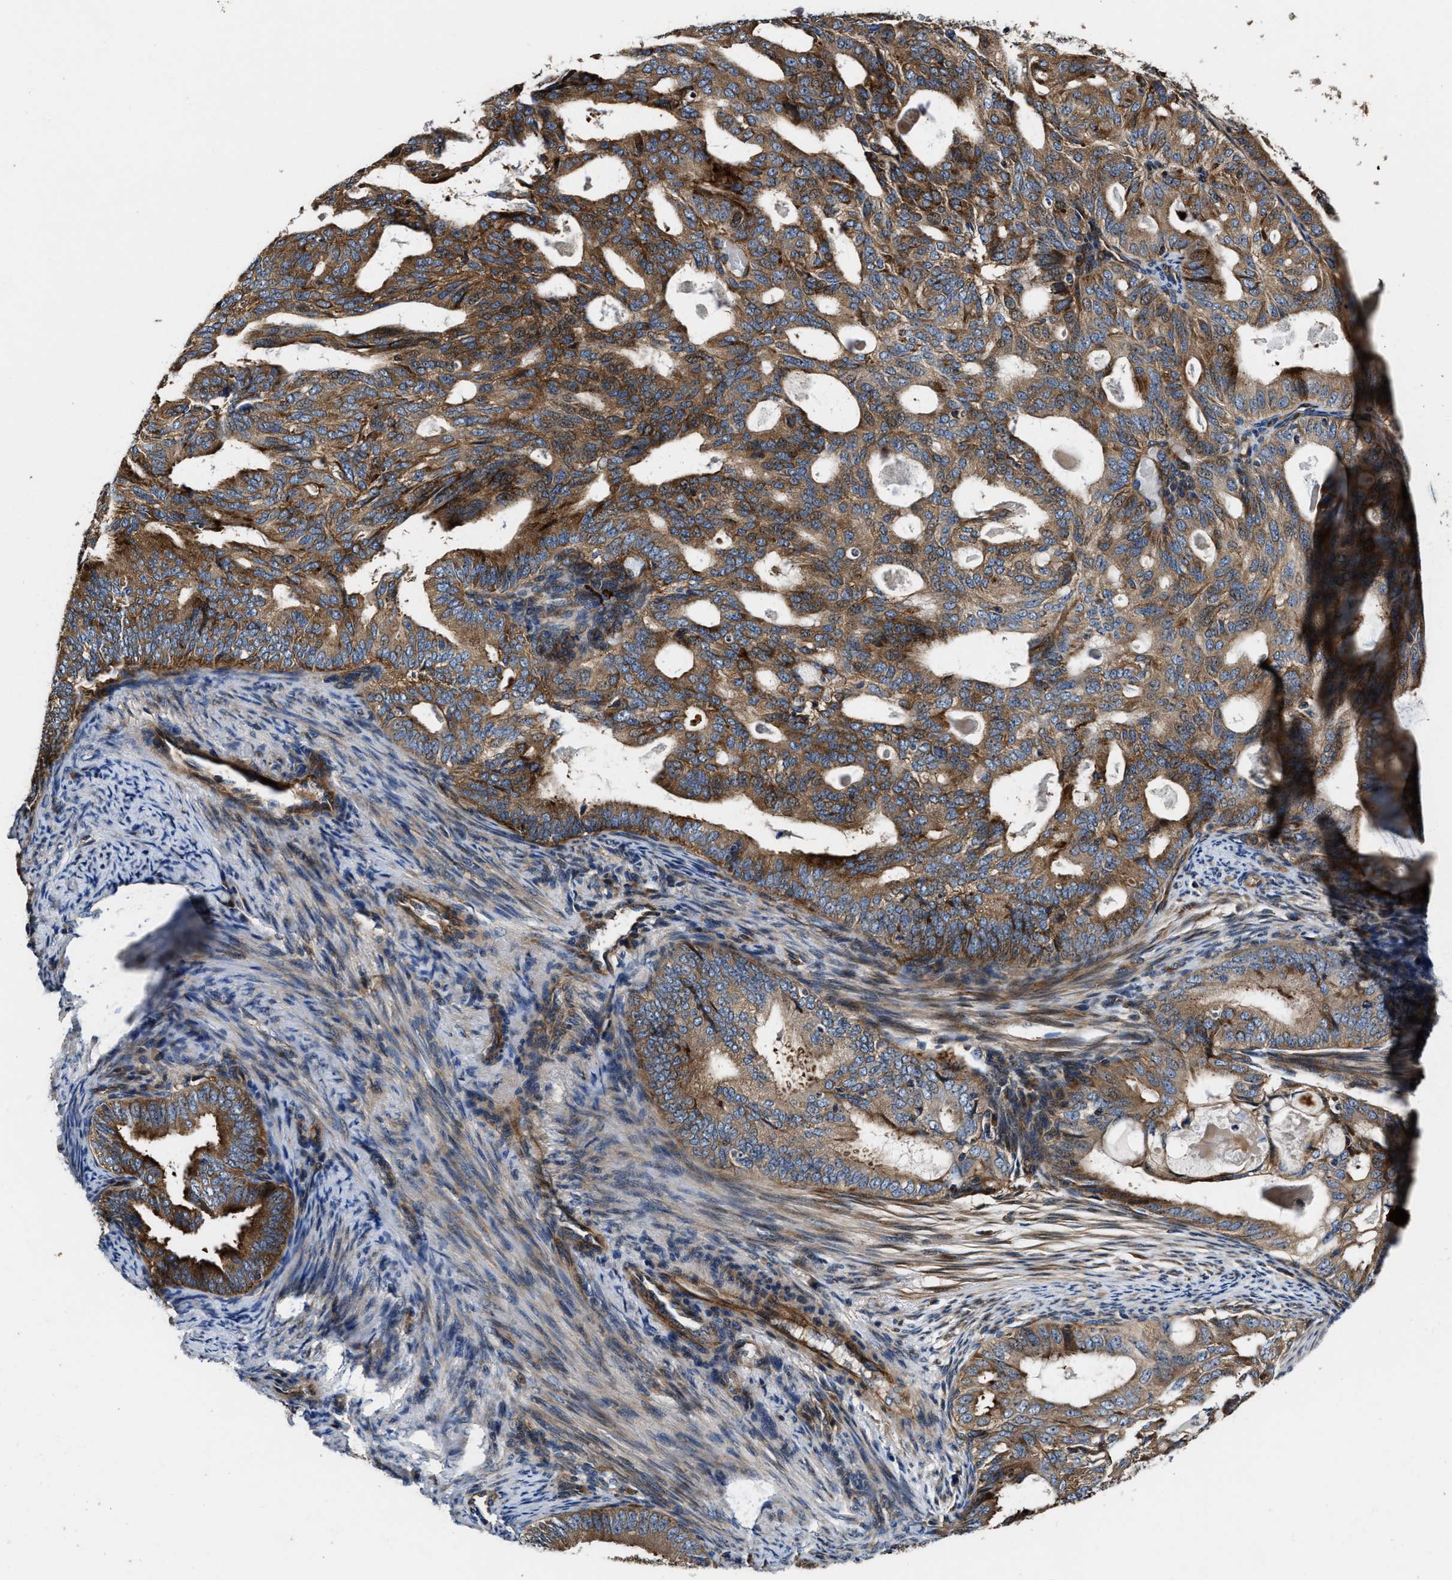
{"staining": {"intensity": "moderate", "quantity": ">75%", "location": "cytoplasmic/membranous"}, "tissue": "endometrial cancer", "cell_type": "Tumor cells", "image_type": "cancer", "snomed": [{"axis": "morphology", "description": "Adenocarcinoma, NOS"}, {"axis": "topography", "description": "Endometrium"}], "caption": "High-power microscopy captured an IHC photomicrograph of endometrial cancer, revealing moderate cytoplasmic/membranous expression in about >75% of tumor cells. (DAB IHC, brown staining for protein, blue staining for nuclei).", "gene": "PTAR1", "patient": {"sex": "female", "age": 58}}